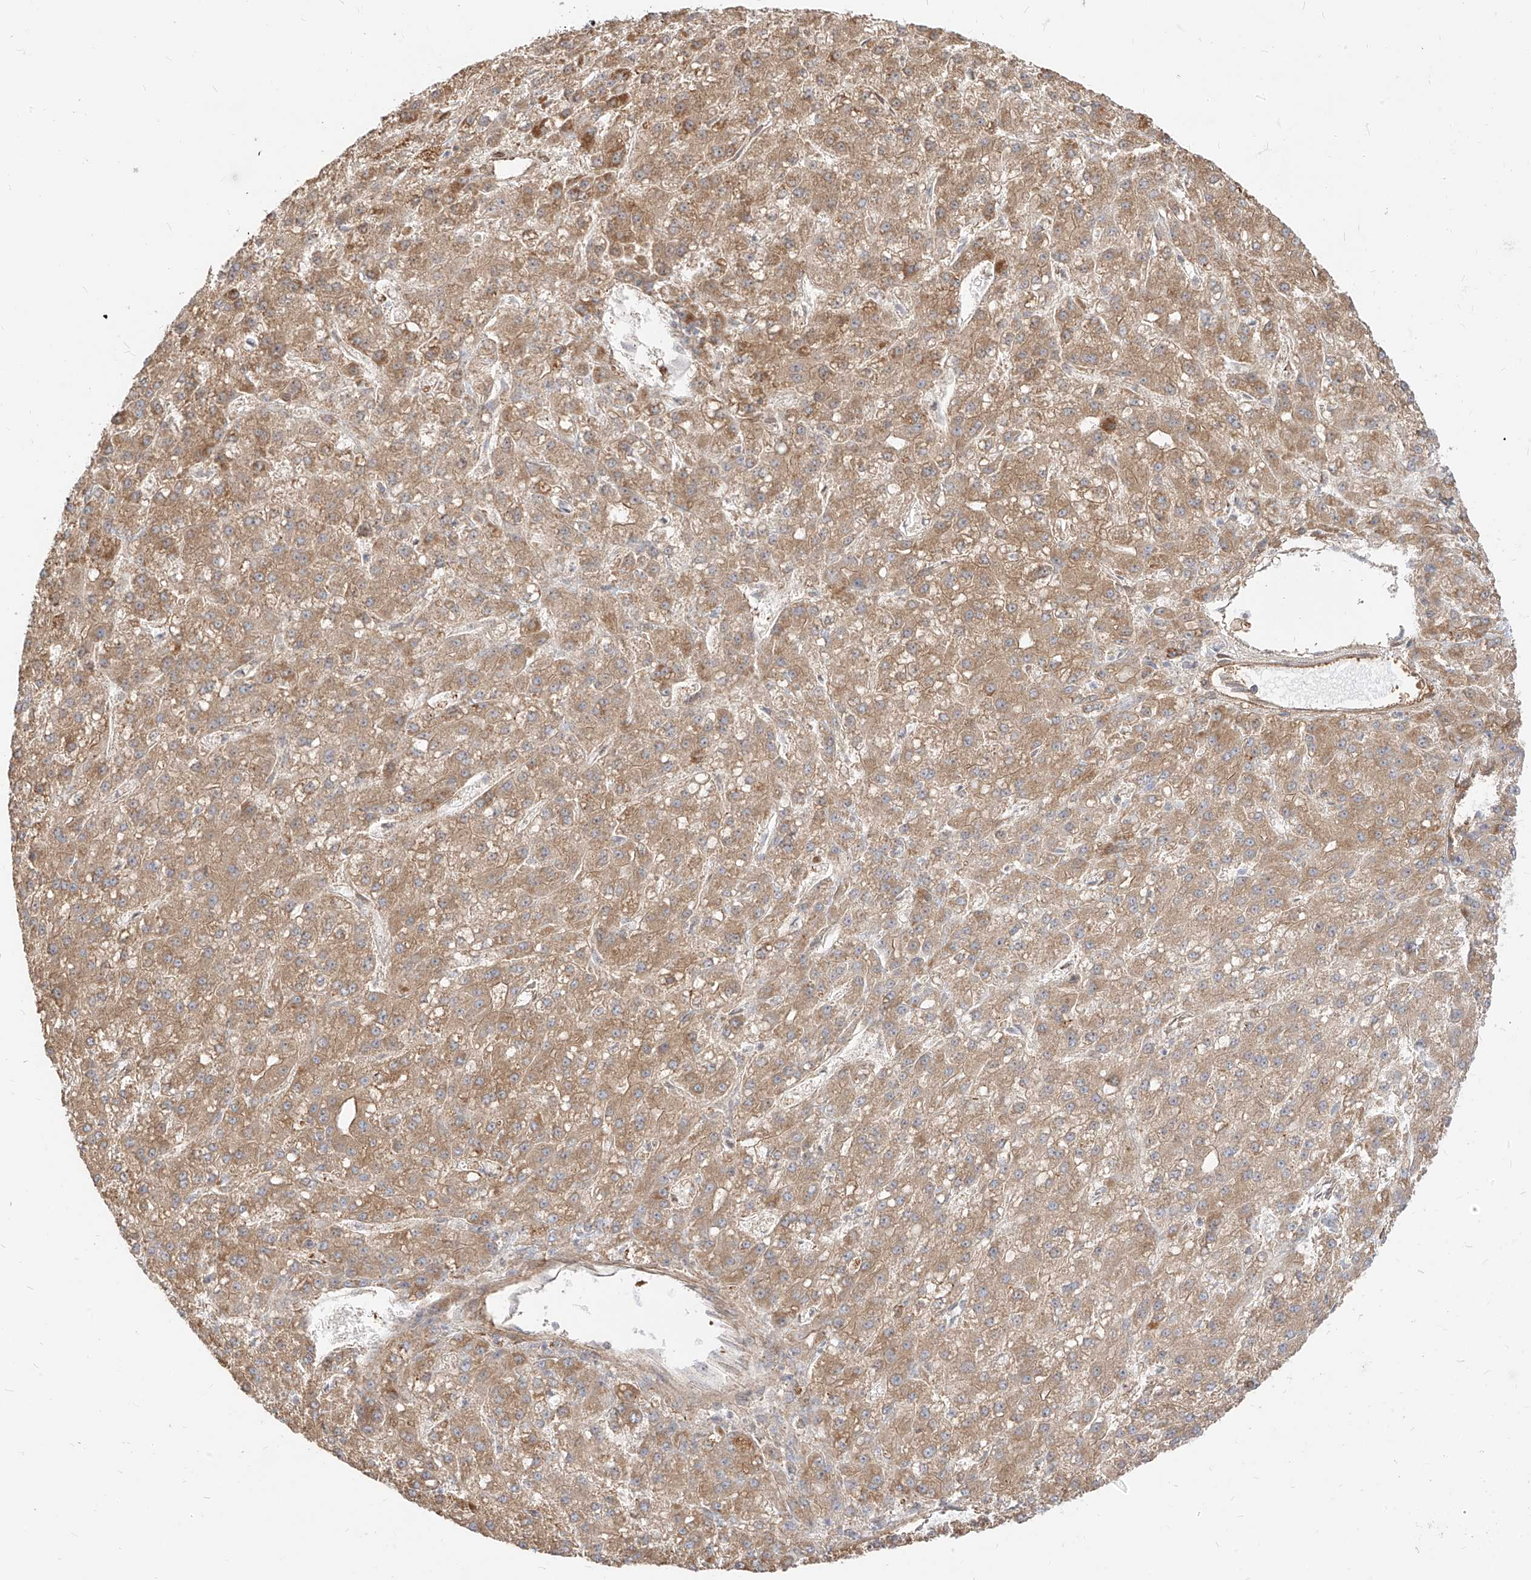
{"staining": {"intensity": "moderate", "quantity": ">75%", "location": "cytoplasmic/membranous"}, "tissue": "liver cancer", "cell_type": "Tumor cells", "image_type": "cancer", "snomed": [{"axis": "morphology", "description": "Carcinoma, Hepatocellular, NOS"}, {"axis": "topography", "description": "Liver"}], "caption": "Liver cancer stained with immunohistochemistry (IHC) exhibits moderate cytoplasmic/membranous staining in approximately >75% of tumor cells. The protein is stained brown, and the nuclei are stained in blue (DAB IHC with brightfield microscopy, high magnification).", "gene": "PLCL1", "patient": {"sex": "male", "age": 67}}